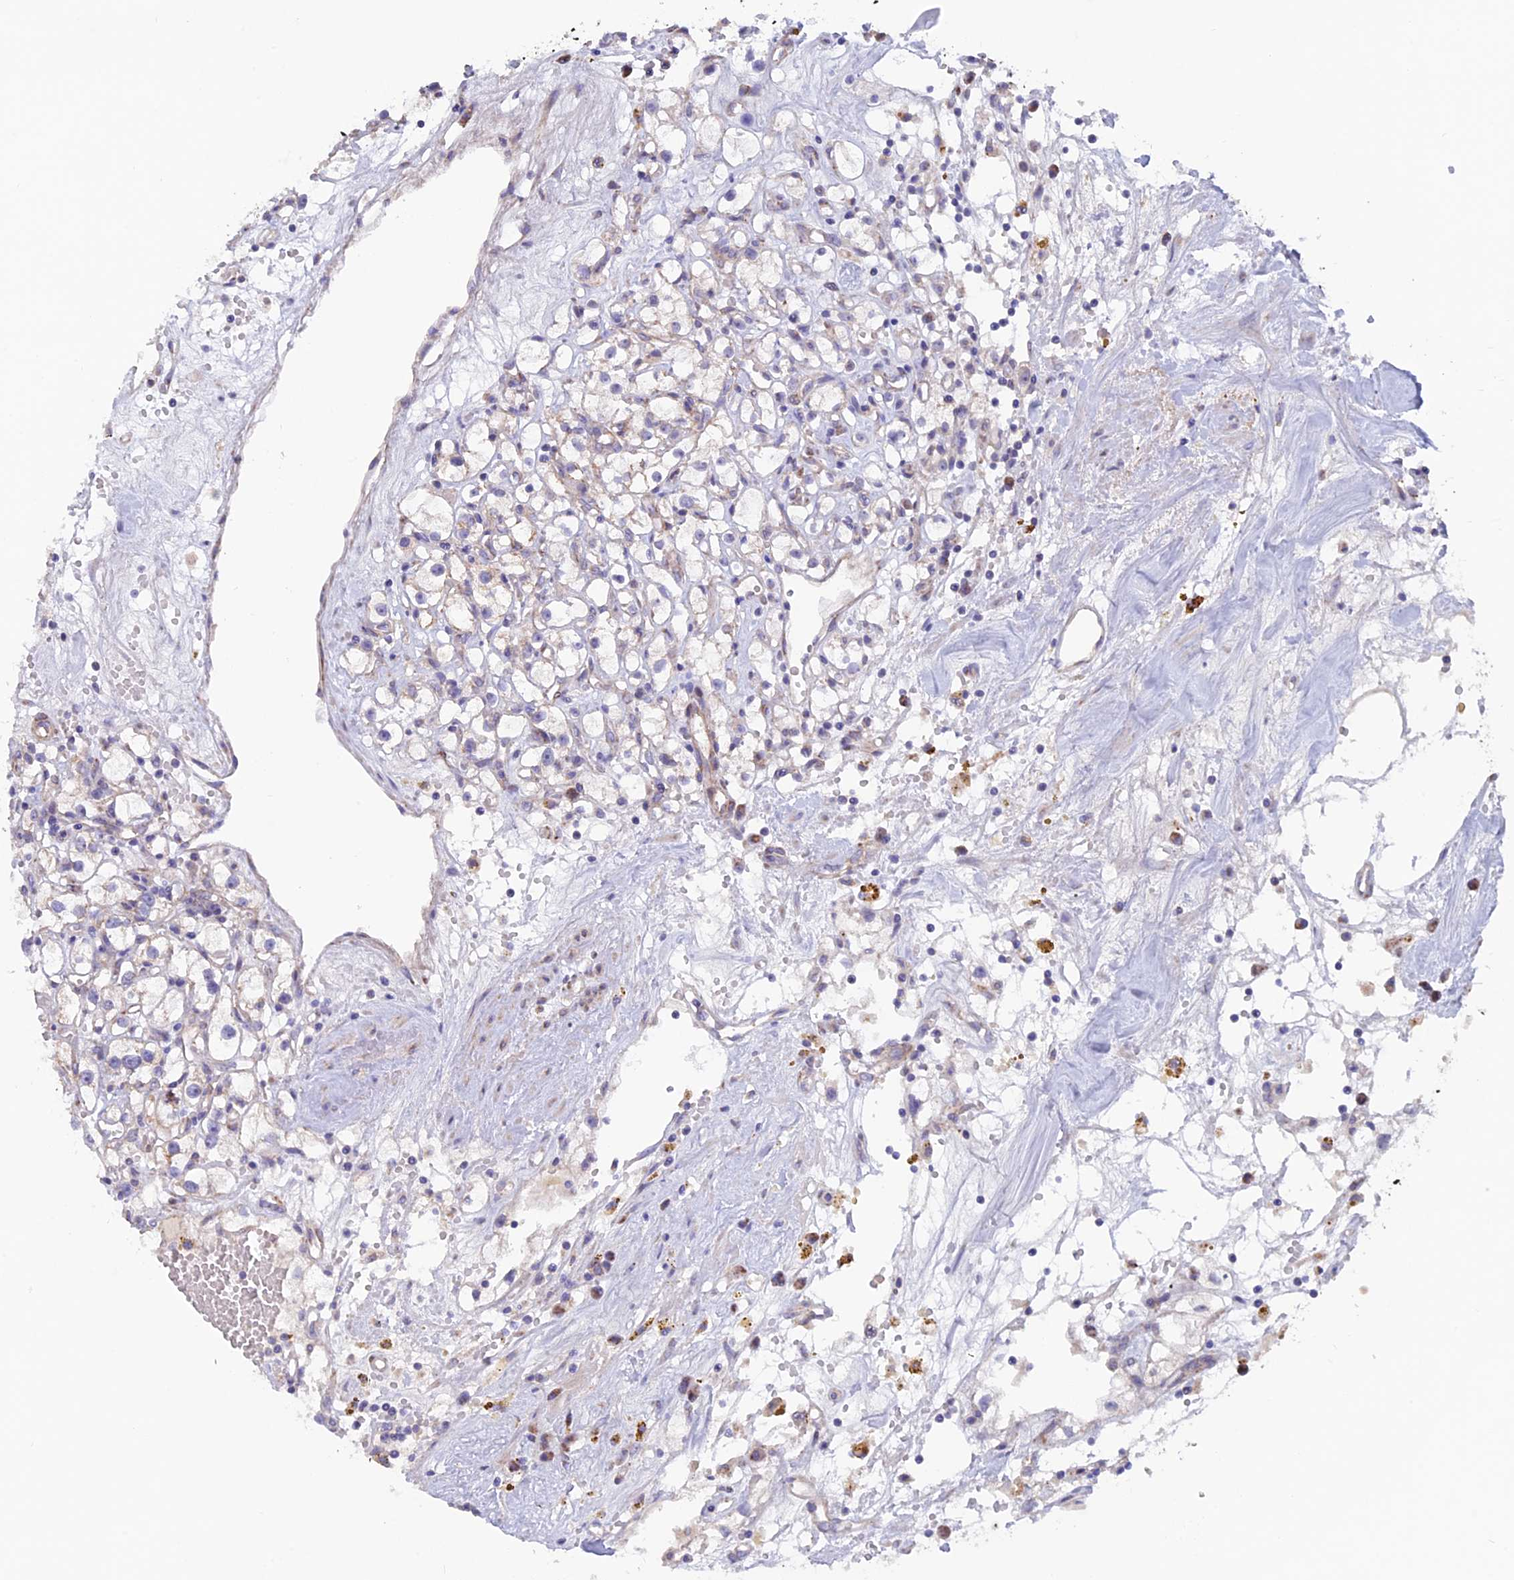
{"staining": {"intensity": "negative", "quantity": "none", "location": "none"}, "tissue": "renal cancer", "cell_type": "Tumor cells", "image_type": "cancer", "snomed": [{"axis": "morphology", "description": "Adenocarcinoma, NOS"}, {"axis": "topography", "description": "Kidney"}], "caption": "Tumor cells show no significant protein staining in renal adenocarcinoma.", "gene": "ETFDH", "patient": {"sex": "male", "age": 56}}